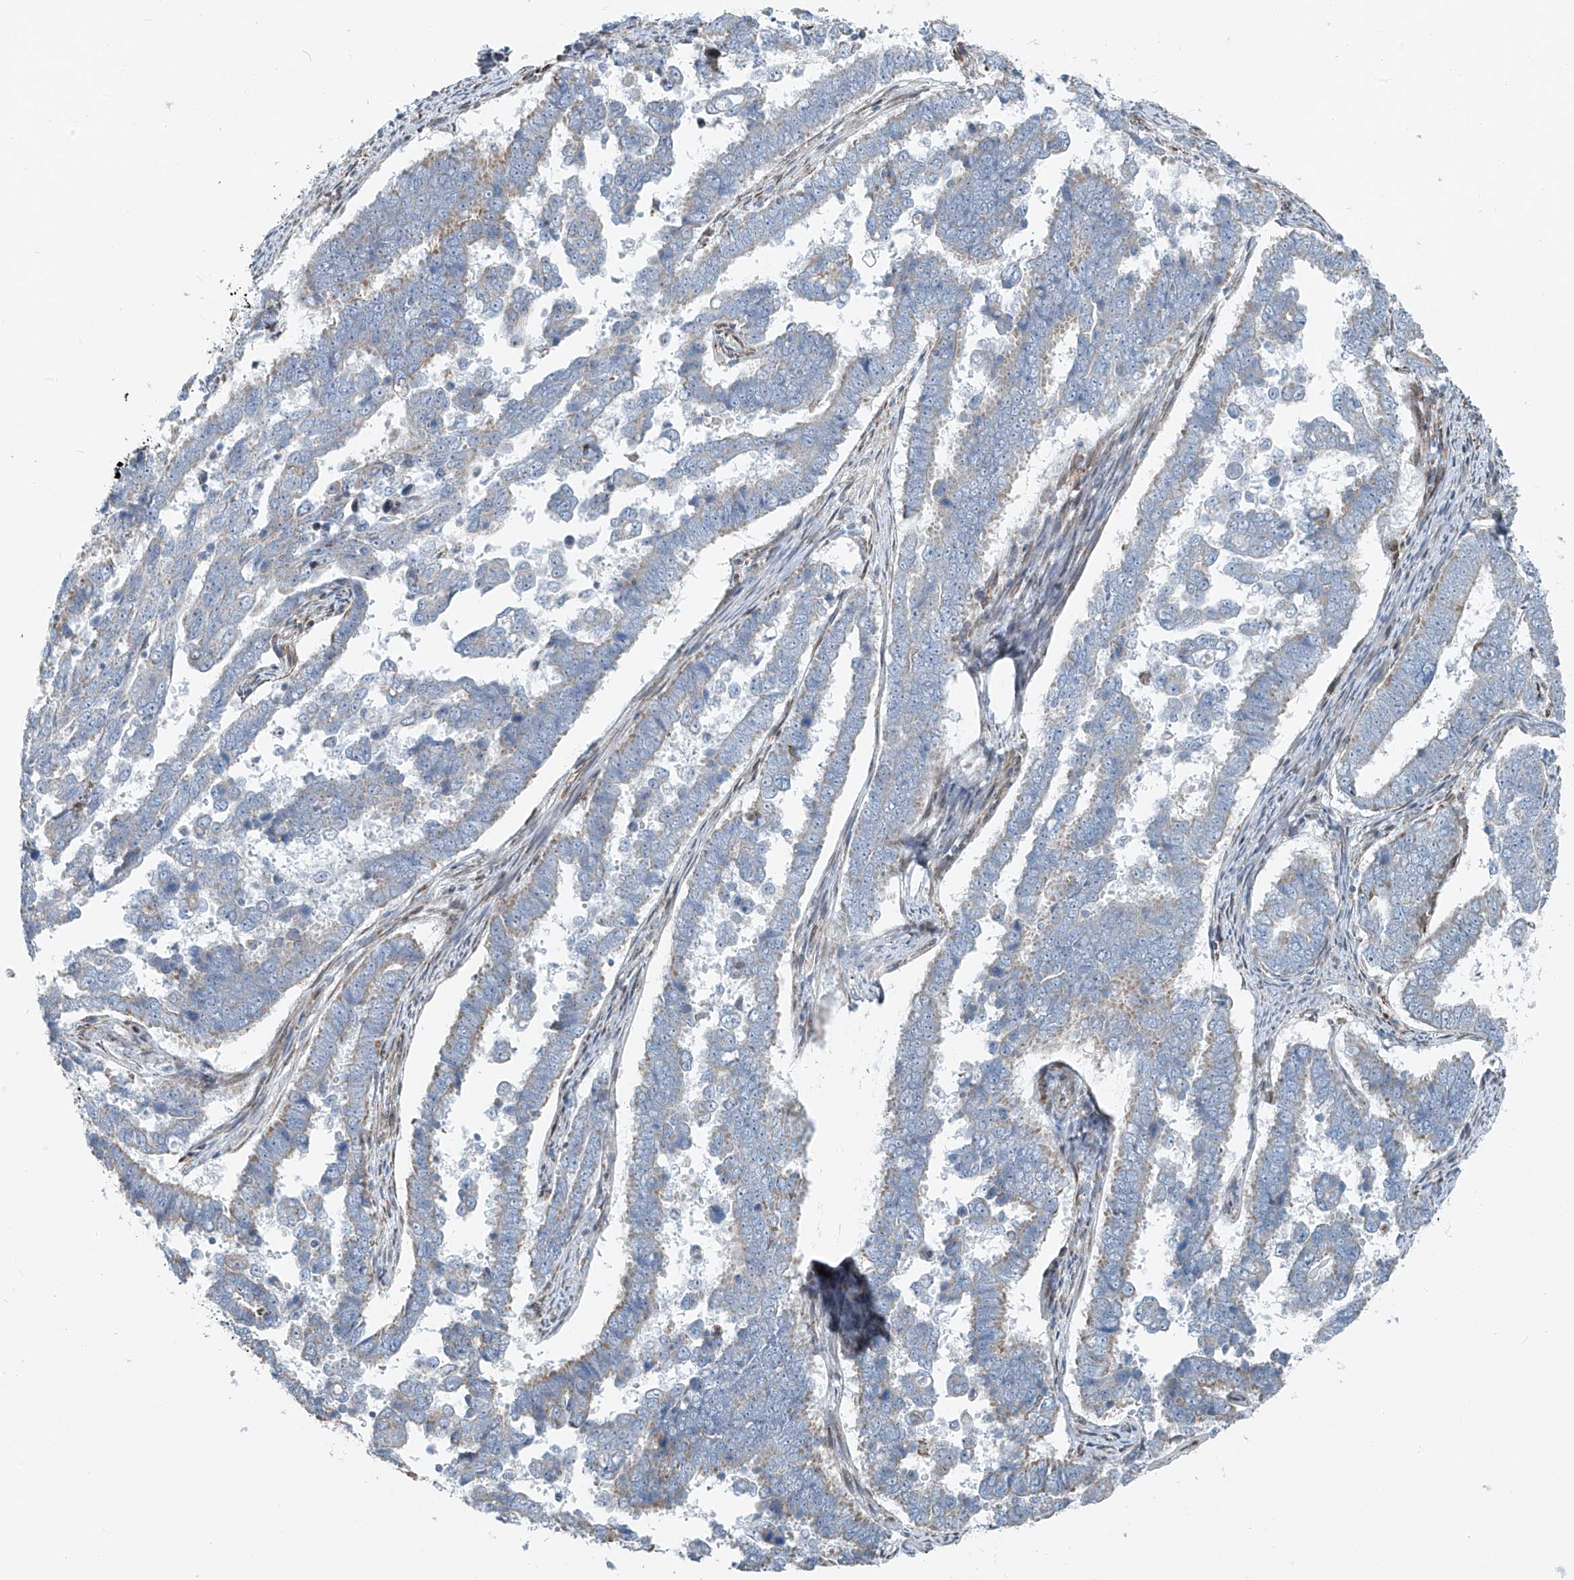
{"staining": {"intensity": "negative", "quantity": "none", "location": "none"}, "tissue": "endometrial cancer", "cell_type": "Tumor cells", "image_type": "cancer", "snomed": [{"axis": "morphology", "description": "Adenocarcinoma, NOS"}, {"axis": "topography", "description": "Endometrium"}], "caption": "IHC image of human endometrial cancer (adenocarcinoma) stained for a protein (brown), which exhibits no expression in tumor cells.", "gene": "HIC2", "patient": {"sex": "female", "age": 75}}